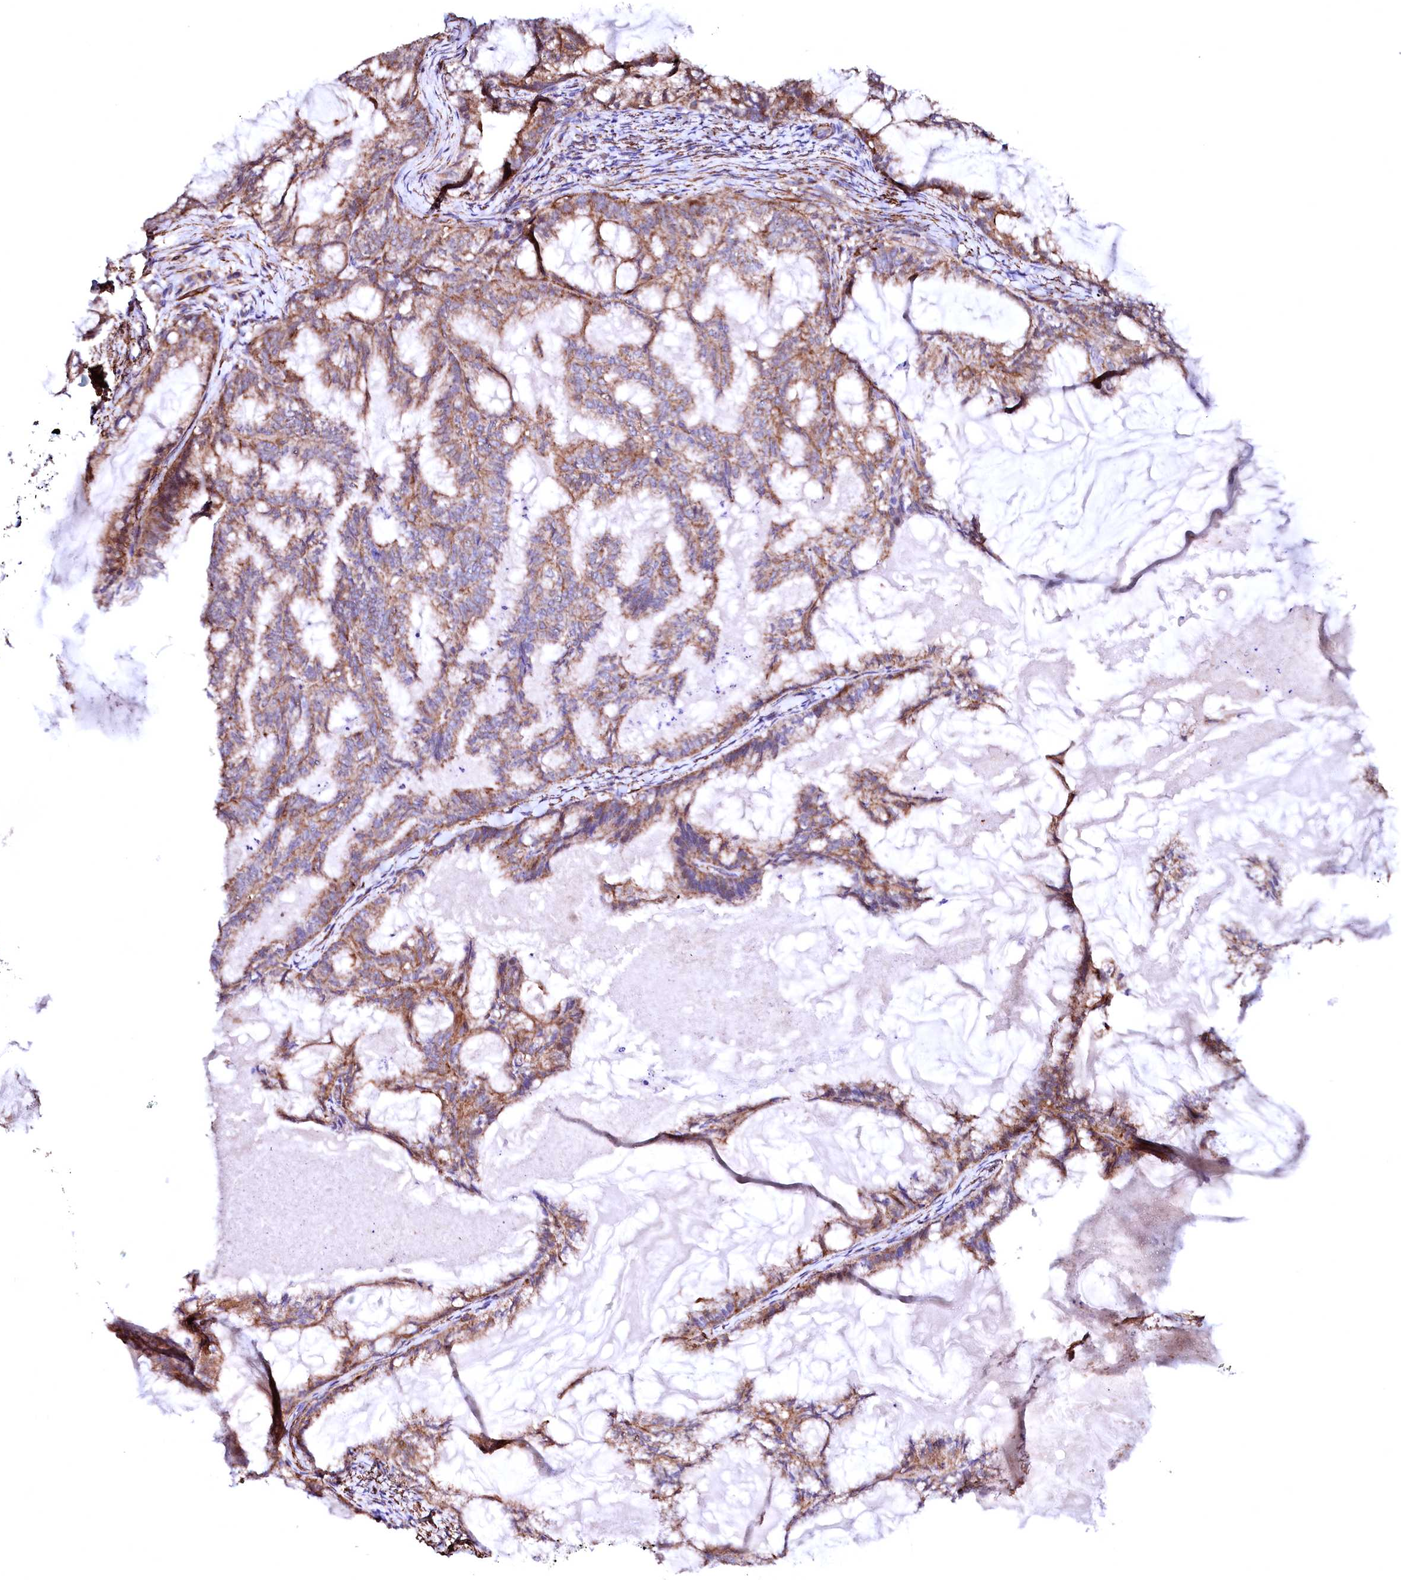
{"staining": {"intensity": "moderate", "quantity": ">75%", "location": "cytoplasmic/membranous"}, "tissue": "endometrial cancer", "cell_type": "Tumor cells", "image_type": "cancer", "snomed": [{"axis": "morphology", "description": "Adenocarcinoma, NOS"}, {"axis": "topography", "description": "Endometrium"}], "caption": "Protein expression analysis of adenocarcinoma (endometrial) reveals moderate cytoplasmic/membranous expression in approximately >75% of tumor cells.", "gene": "GPR176", "patient": {"sex": "female", "age": 86}}